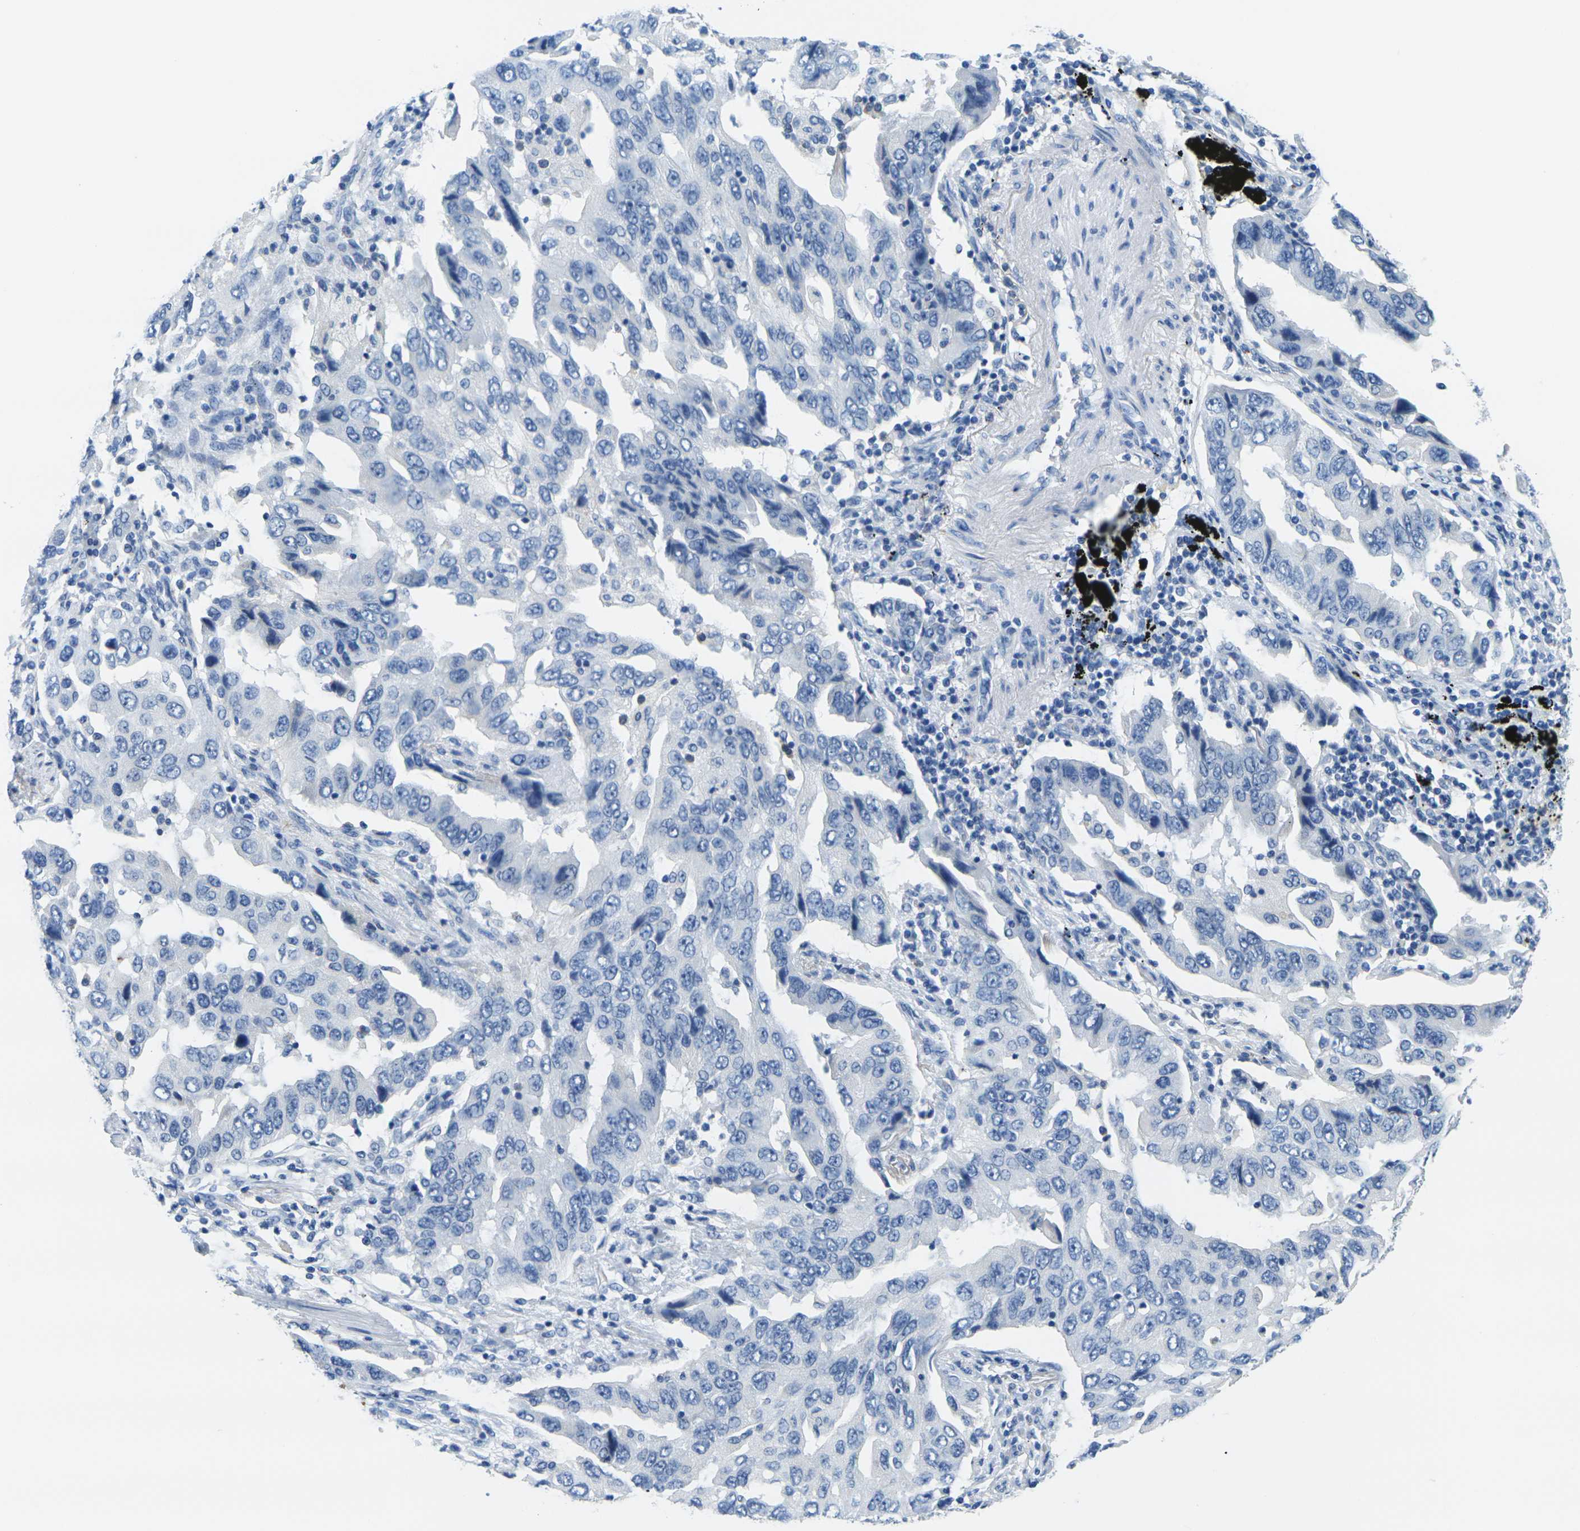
{"staining": {"intensity": "negative", "quantity": "none", "location": "none"}, "tissue": "lung cancer", "cell_type": "Tumor cells", "image_type": "cancer", "snomed": [{"axis": "morphology", "description": "Adenocarcinoma, NOS"}, {"axis": "topography", "description": "Lung"}], "caption": "There is no significant staining in tumor cells of lung adenocarcinoma. Brightfield microscopy of IHC stained with DAB (3,3'-diaminobenzidine) (brown) and hematoxylin (blue), captured at high magnification.", "gene": "FAM3D", "patient": {"sex": "female", "age": 65}}